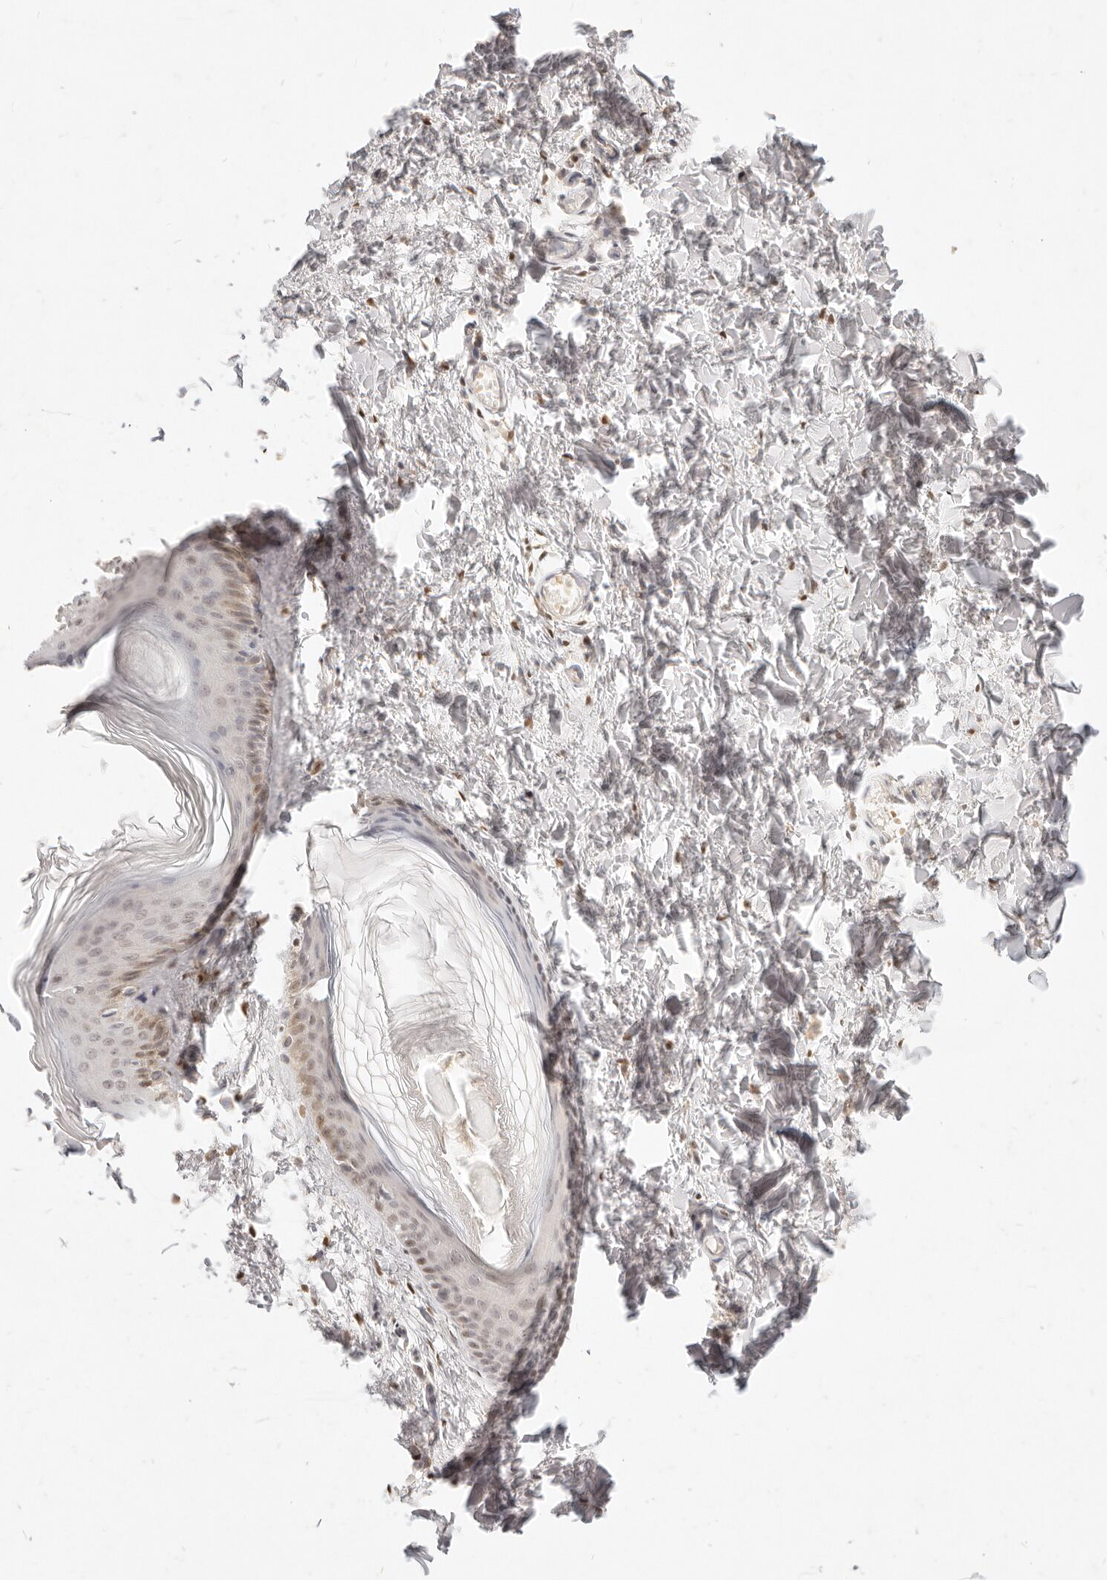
{"staining": {"intensity": "moderate", "quantity": "25%-75%", "location": "cytoplasmic/membranous,nuclear"}, "tissue": "skin", "cell_type": "Keratinocytes", "image_type": "normal", "snomed": [{"axis": "morphology", "description": "Normal tissue, NOS"}, {"axis": "topography", "description": "Skin"}], "caption": "Skin stained with DAB IHC demonstrates medium levels of moderate cytoplasmic/membranous,nuclear staining in approximately 25%-75% of keratinocytes. The protein is shown in brown color, while the nuclei are stained blue.", "gene": "ASCL3", "patient": {"sex": "female", "age": 27}}